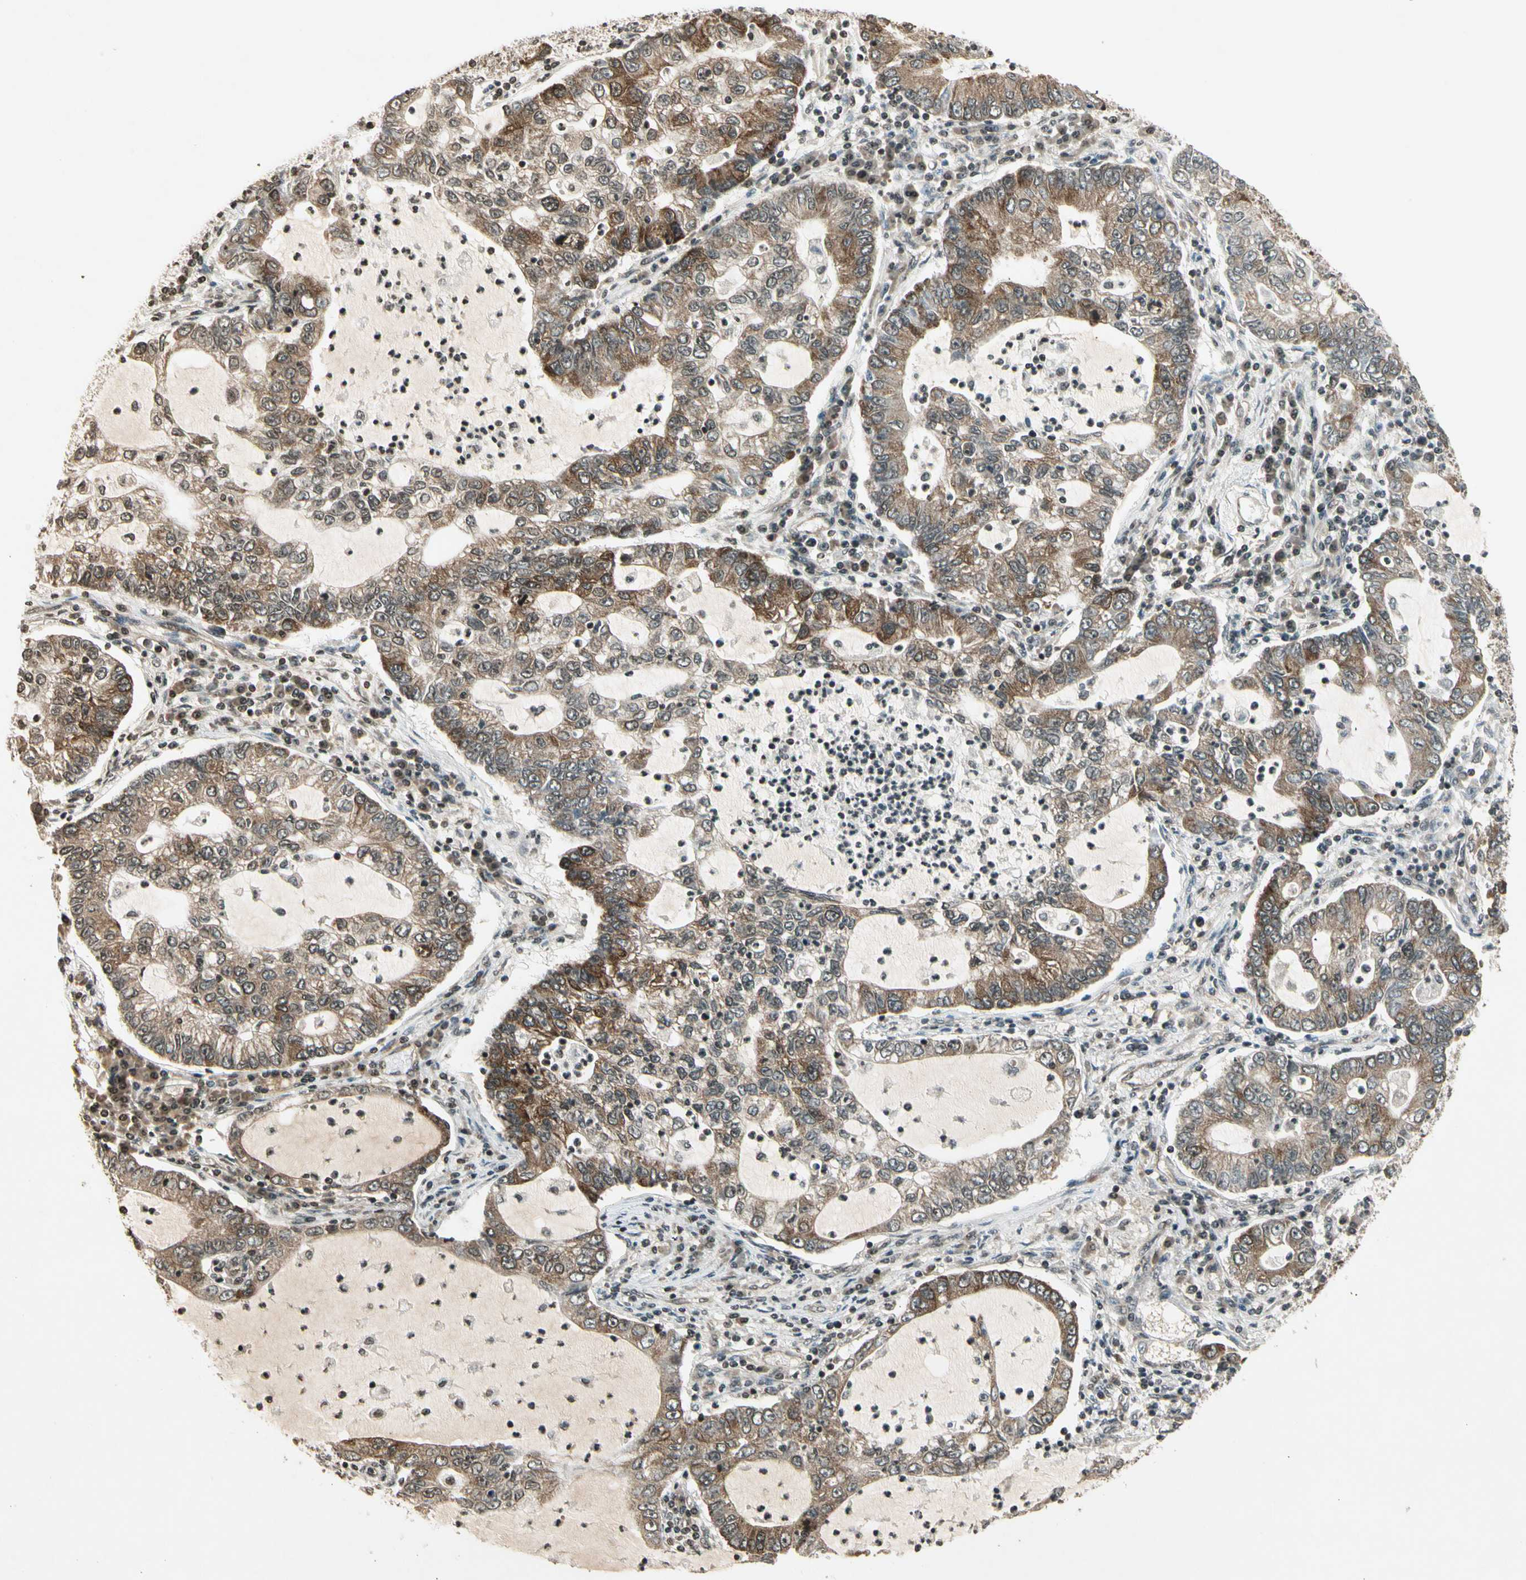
{"staining": {"intensity": "moderate", "quantity": "25%-75%", "location": "cytoplasmic/membranous"}, "tissue": "lung cancer", "cell_type": "Tumor cells", "image_type": "cancer", "snomed": [{"axis": "morphology", "description": "Adenocarcinoma, NOS"}, {"axis": "topography", "description": "Lung"}], "caption": "This image exhibits immunohistochemistry staining of human lung cancer, with medium moderate cytoplasmic/membranous positivity in about 25%-75% of tumor cells.", "gene": "SMN2", "patient": {"sex": "female", "age": 51}}